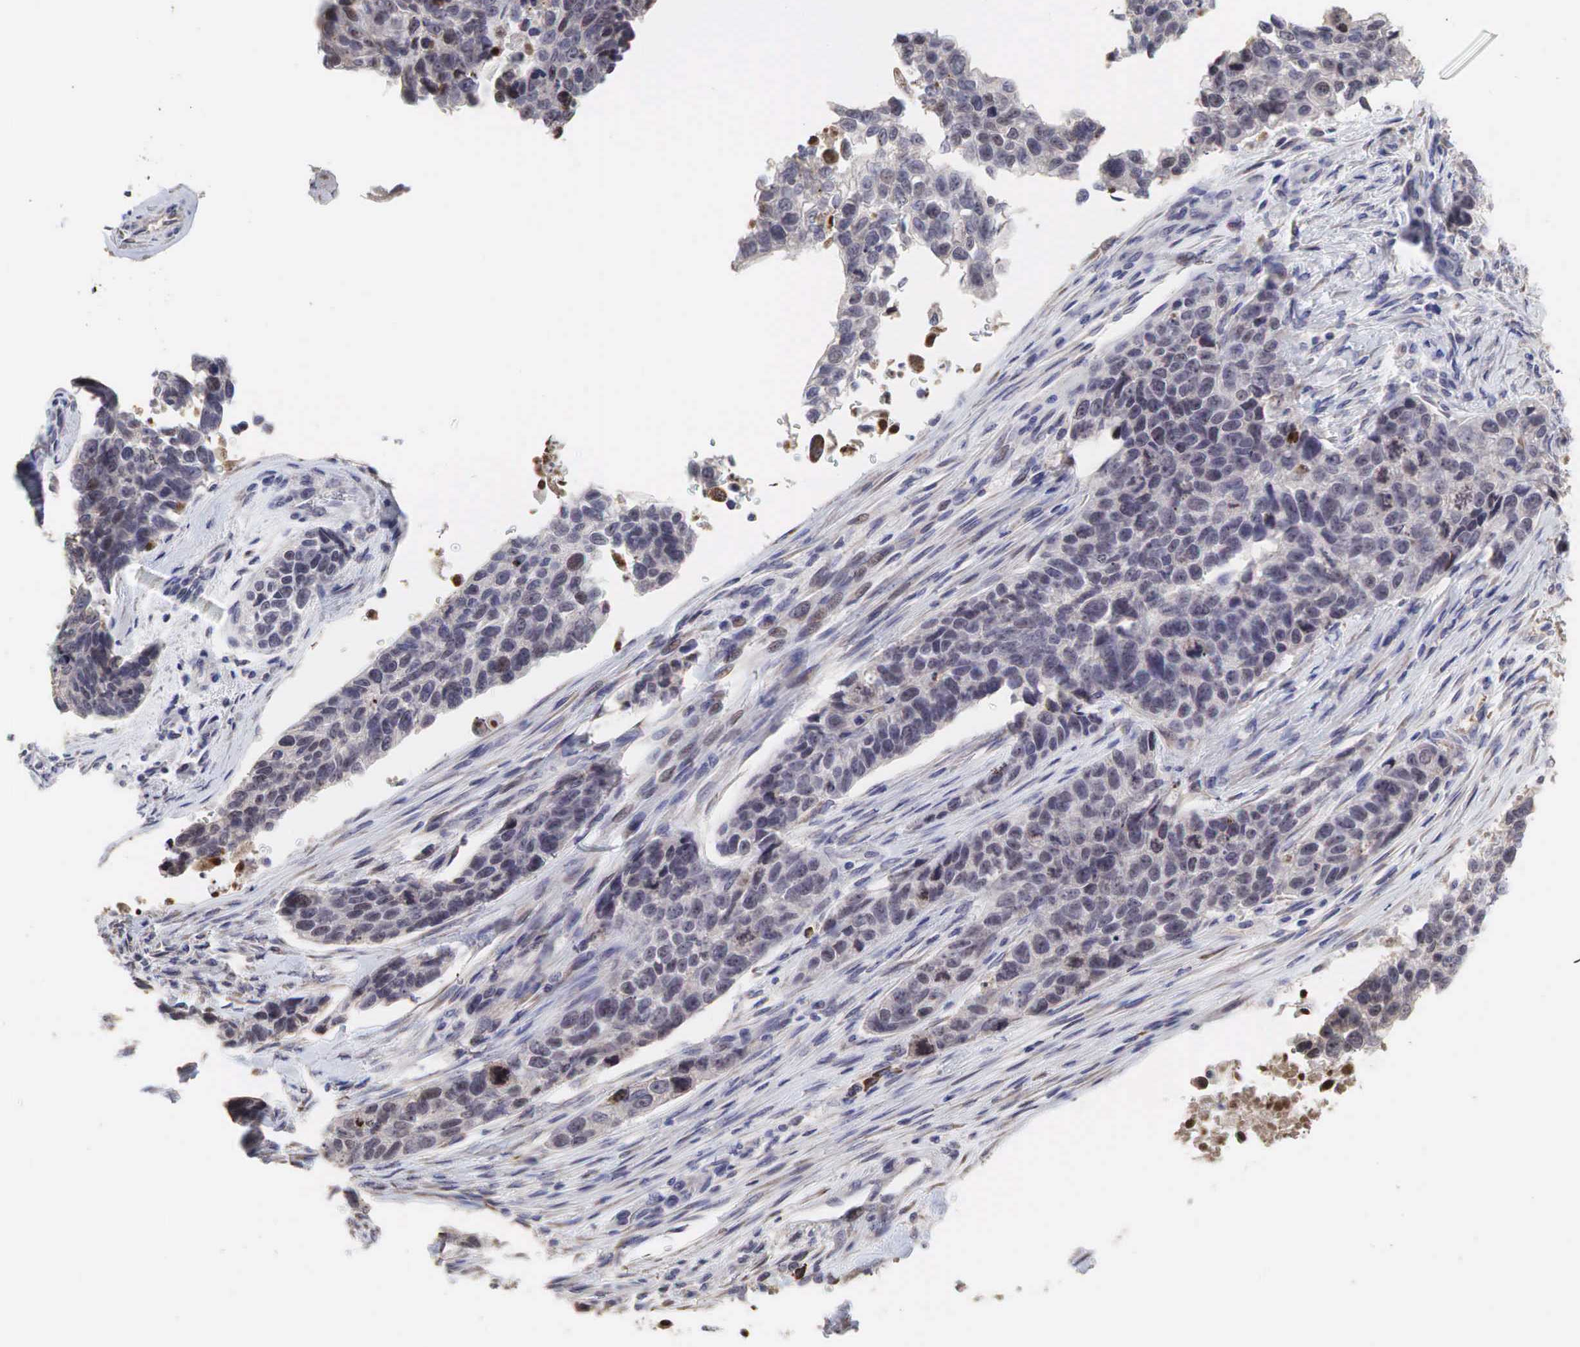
{"staining": {"intensity": "moderate", "quantity": "<25%", "location": "cytoplasmic/membranous"}, "tissue": "lung cancer", "cell_type": "Tumor cells", "image_type": "cancer", "snomed": [{"axis": "morphology", "description": "Squamous cell carcinoma, NOS"}, {"axis": "topography", "description": "Lymph node"}, {"axis": "topography", "description": "Lung"}], "caption": "Immunohistochemistry (IHC) micrograph of neoplastic tissue: human lung cancer (squamous cell carcinoma) stained using immunohistochemistry exhibits low levels of moderate protein expression localized specifically in the cytoplasmic/membranous of tumor cells, appearing as a cytoplasmic/membranous brown color.", "gene": "DKC1", "patient": {"sex": "male", "age": 74}}